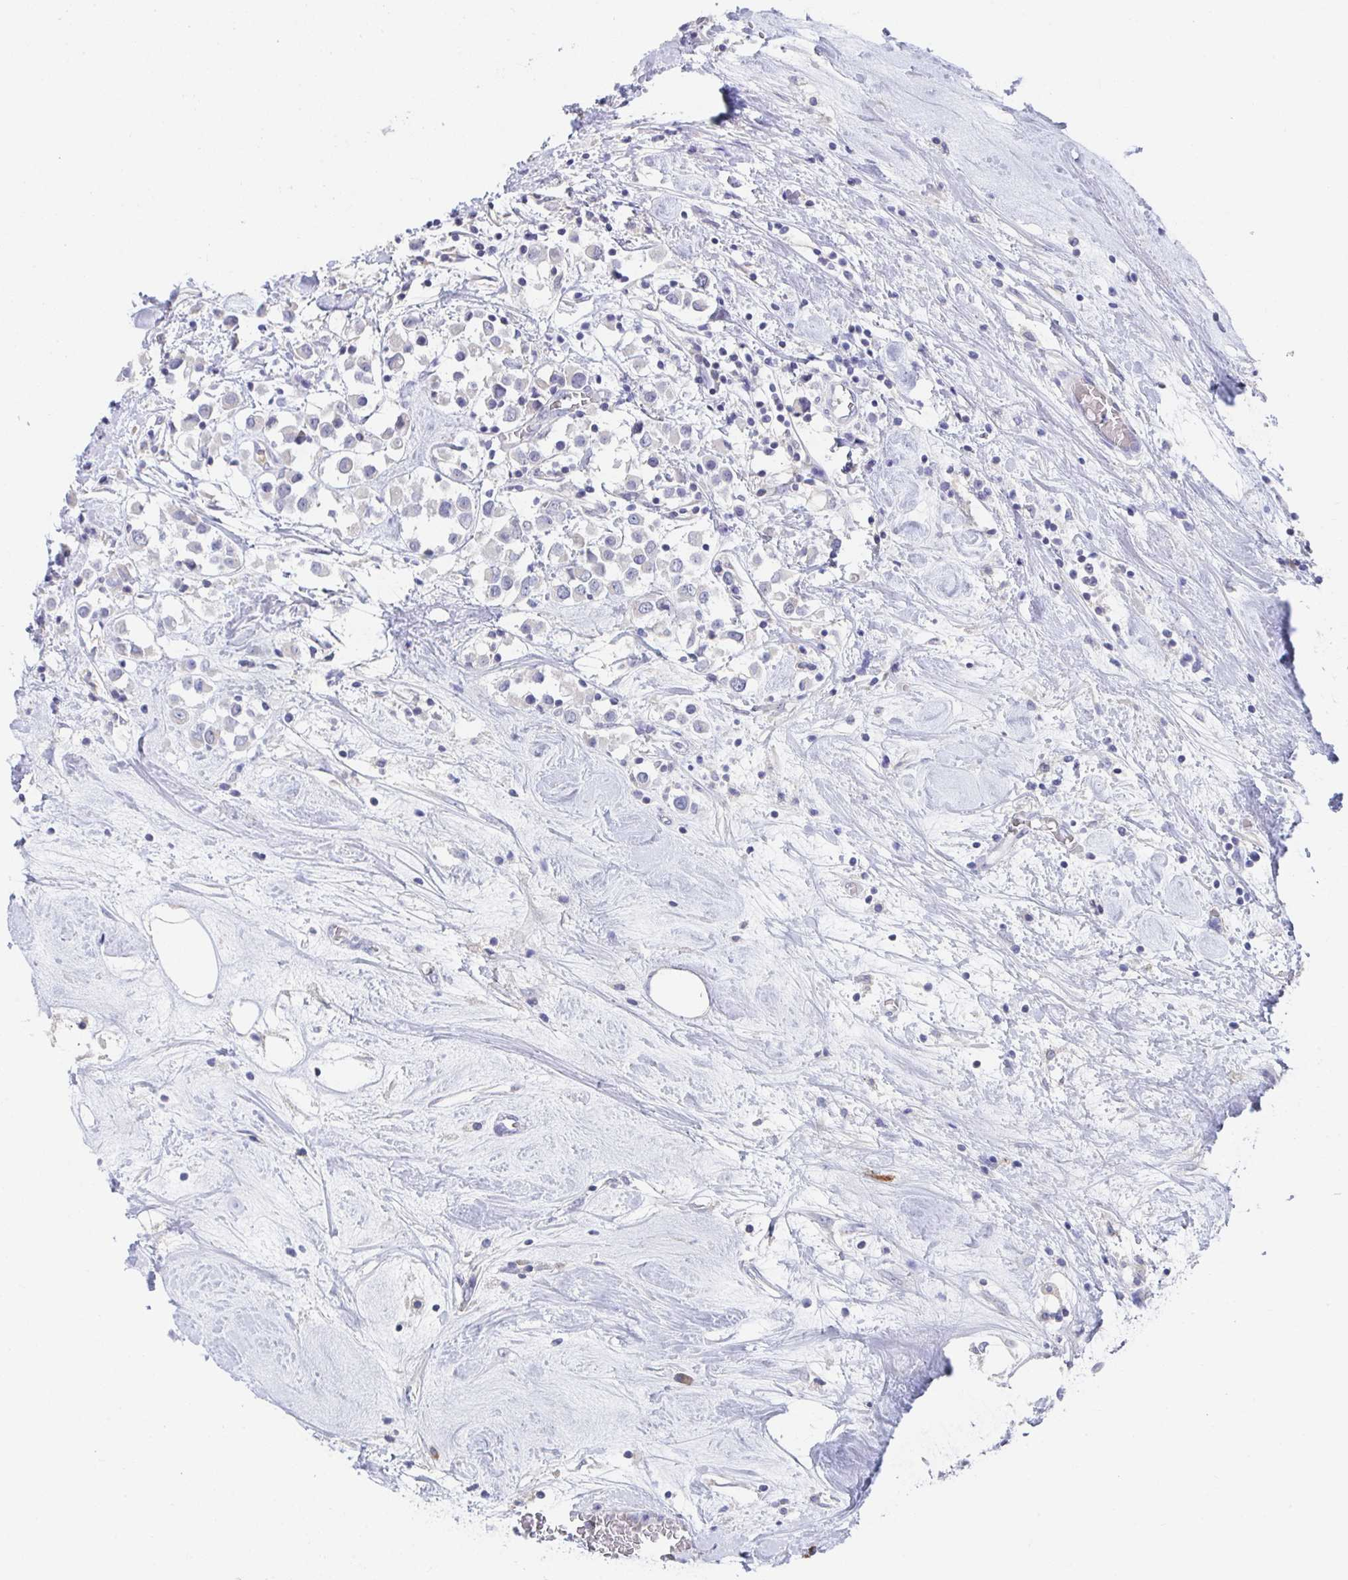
{"staining": {"intensity": "negative", "quantity": "none", "location": "none"}, "tissue": "breast cancer", "cell_type": "Tumor cells", "image_type": "cancer", "snomed": [{"axis": "morphology", "description": "Duct carcinoma"}, {"axis": "topography", "description": "Breast"}], "caption": "IHC of breast invasive ductal carcinoma demonstrates no expression in tumor cells.", "gene": "KCNK5", "patient": {"sex": "female", "age": 61}}